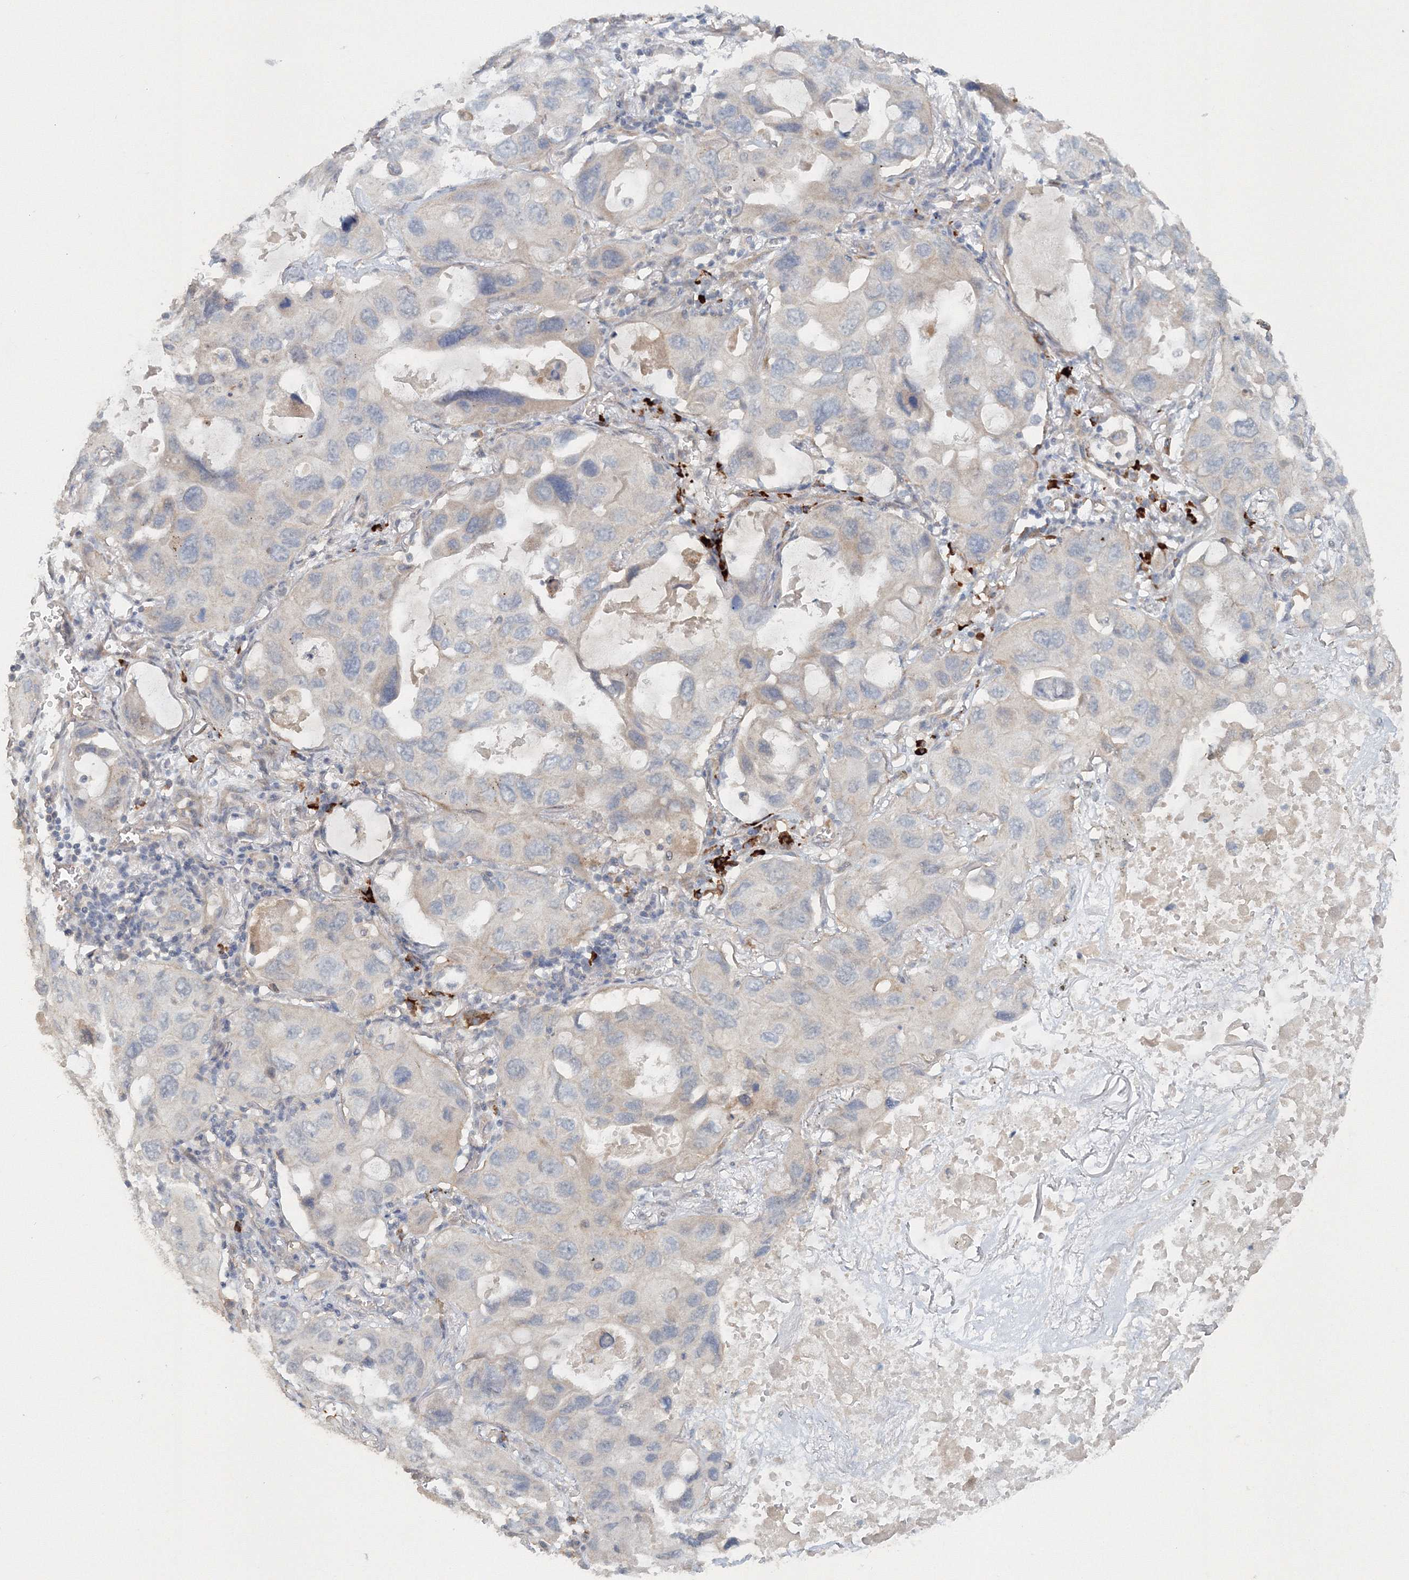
{"staining": {"intensity": "negative", "quantity": "none", "location": "none"}, "tissue": "lung cancer", "cell_type": "Tumor cells", "image_type": "cancer", "snomed": [{"axis": "morphology", "description": "Squamous cell carcinoma, NOS"}, {"axis": "topography", "description": "Lung"}], "caption": "Tumor cells are negative for brown protein staining in squamous cell carcinoma (lung).", "gene": "NALF2", "patient": {"sex": "female", "age": 73}}